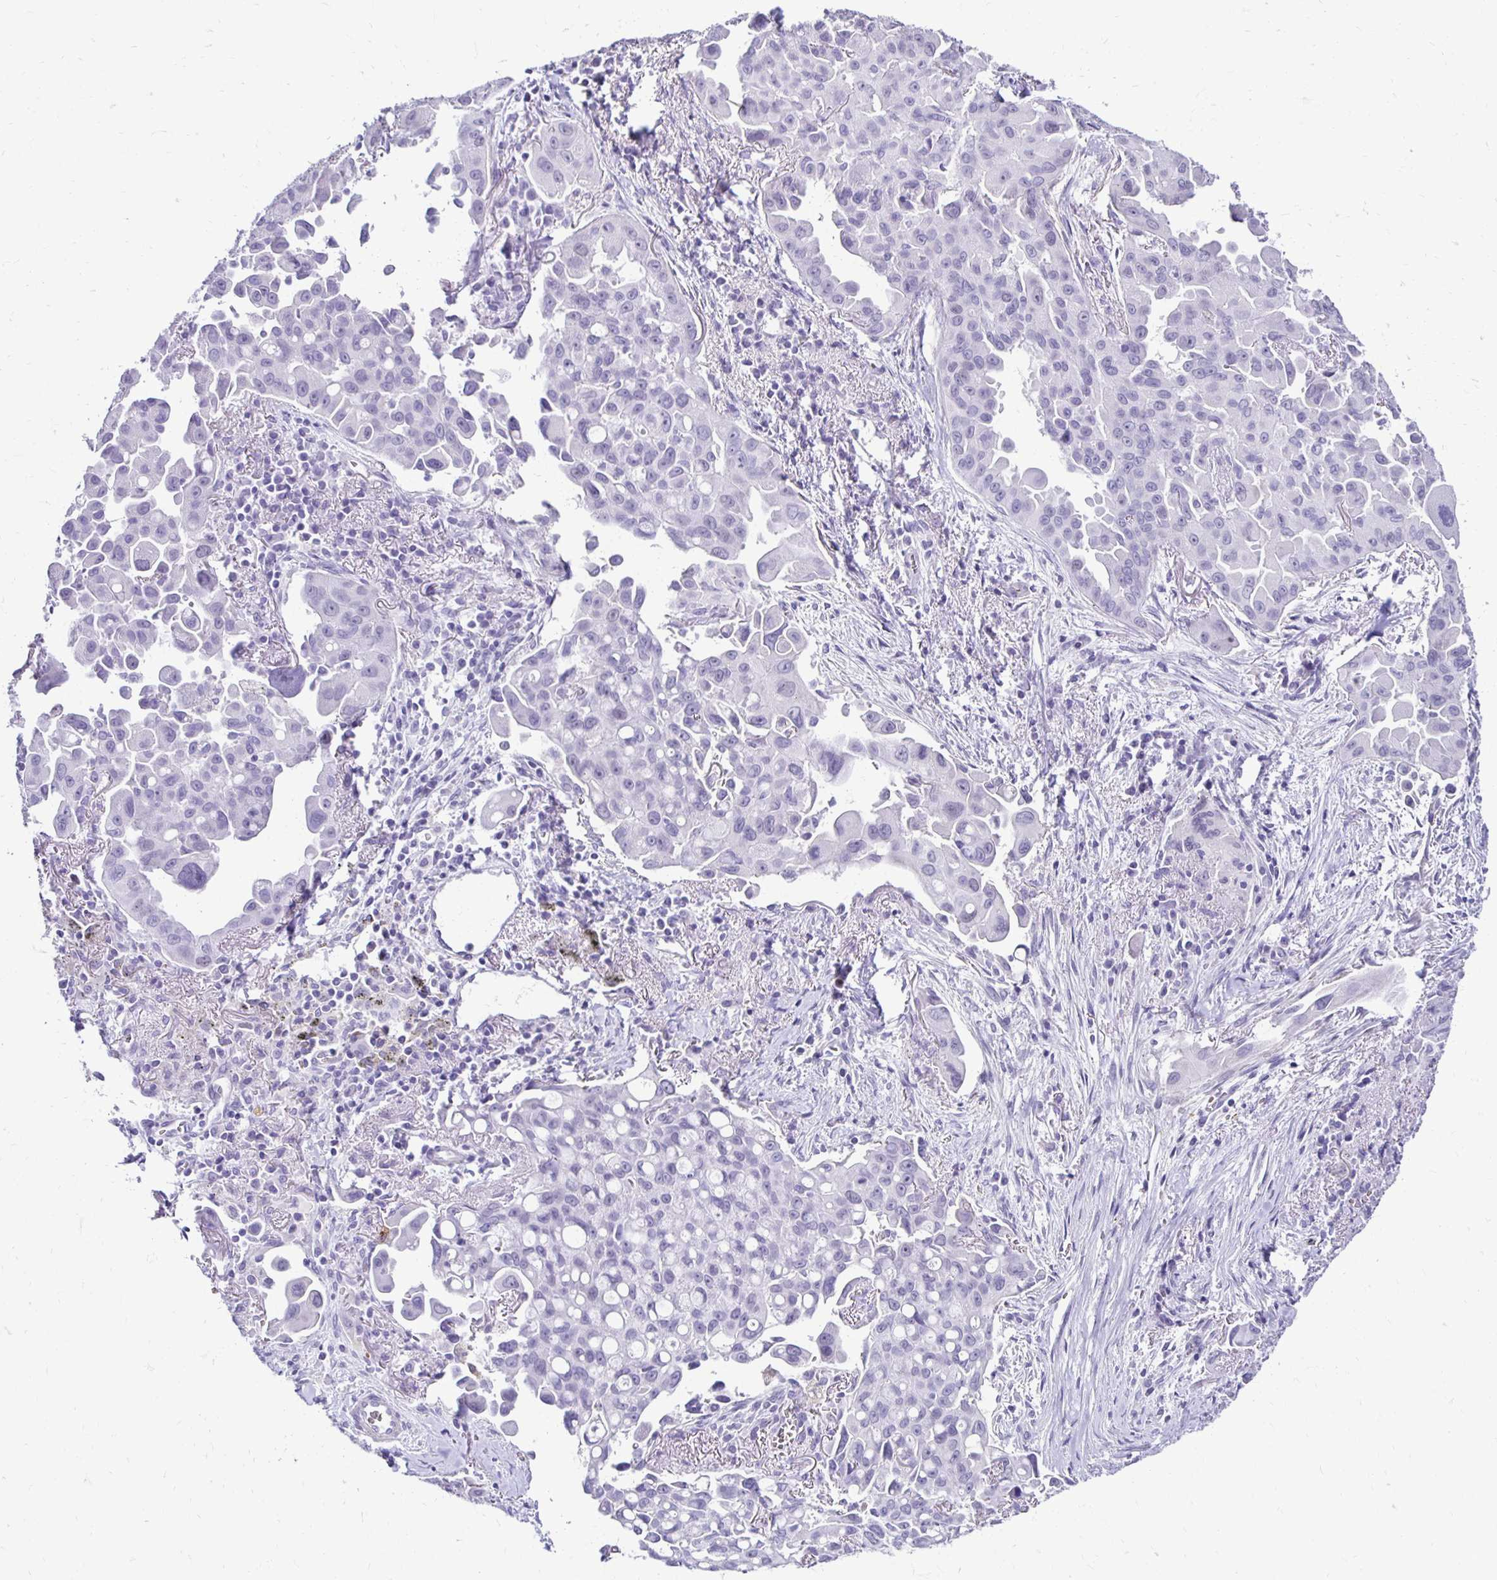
{"staining": {"intensity": "negative", "quantity": "none", "location": "none"}, "tissue": "lung cancer", "cell_type": "Tumor cells", "image_type": "cancer", "snomed": [{"axis": "morphology", "description": "Adenocarcinoma, NOS"}, {"axis": "topography", "description": "Lung"}], "caption": "High power microscopy image of an IHC photomicrograph of lung cancer (adenocarcinoma), revealing no significant staining in tumor cells. (DAB immunohistochemistry, high magnification).", "gene": "RHBDL3", "patient": {"sex": "male", "age": 68}}